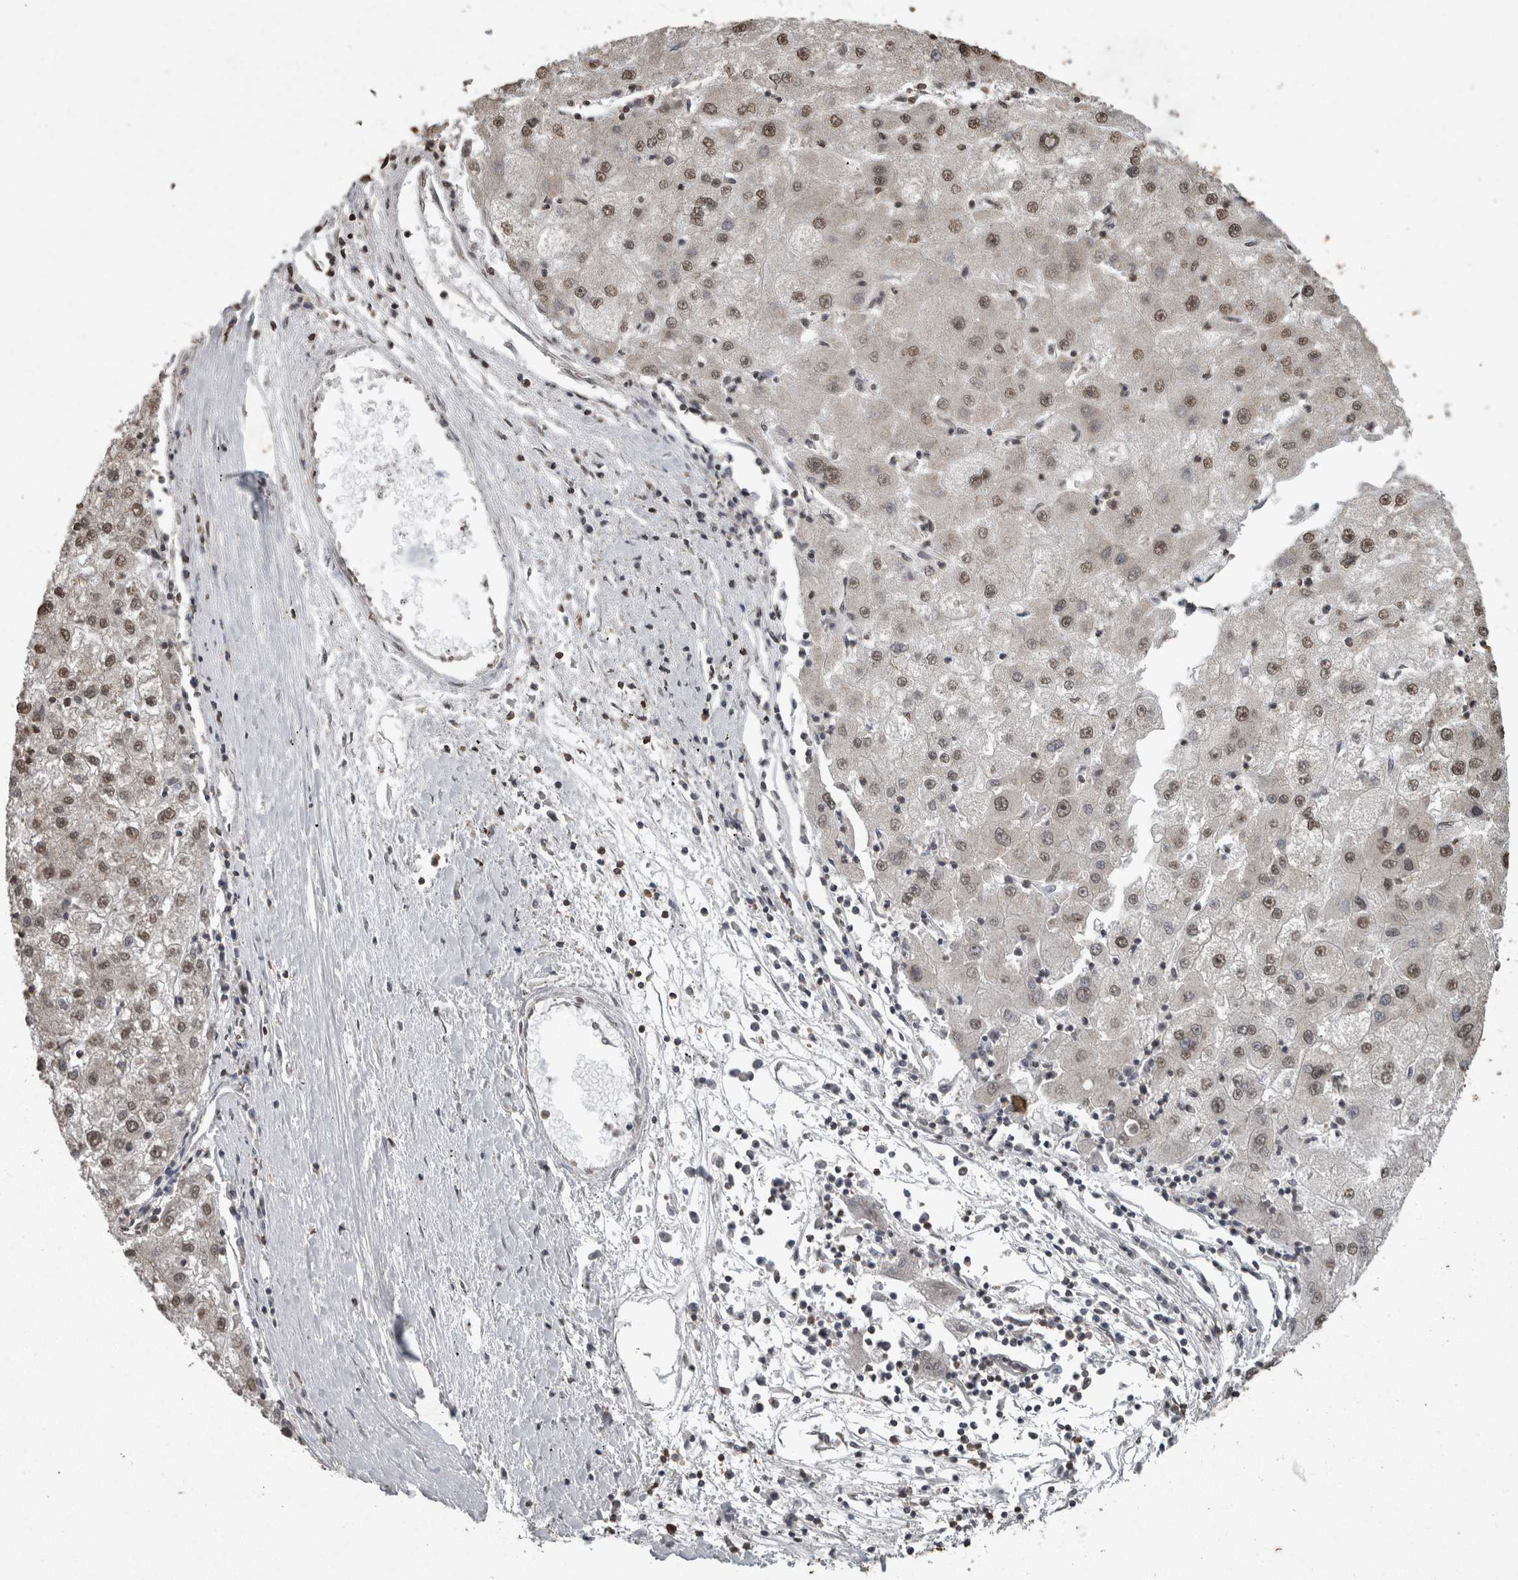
{"staining": {"intensity": "weak", "quantity": ">75%", "location": "nuclear"}, "tissue": "liver cancer", "cell_type": "Tumor cells", "image_type": "cancer", "snomed": [{"axis": "morphology", "description": "Carcinoma, Hepatocellular, NOS"}, {"axis": "topography", "description": "Liver"}], "caption": "High-power microscopy captured an immunohistochemistry (IHC) micrograph of hepatocellular carcinoma (liver), revealing weak nuclear expression in about >75% of tumor cells.", "gene": "SMAD7", "patient": {"sex": "male", "age": 72}}